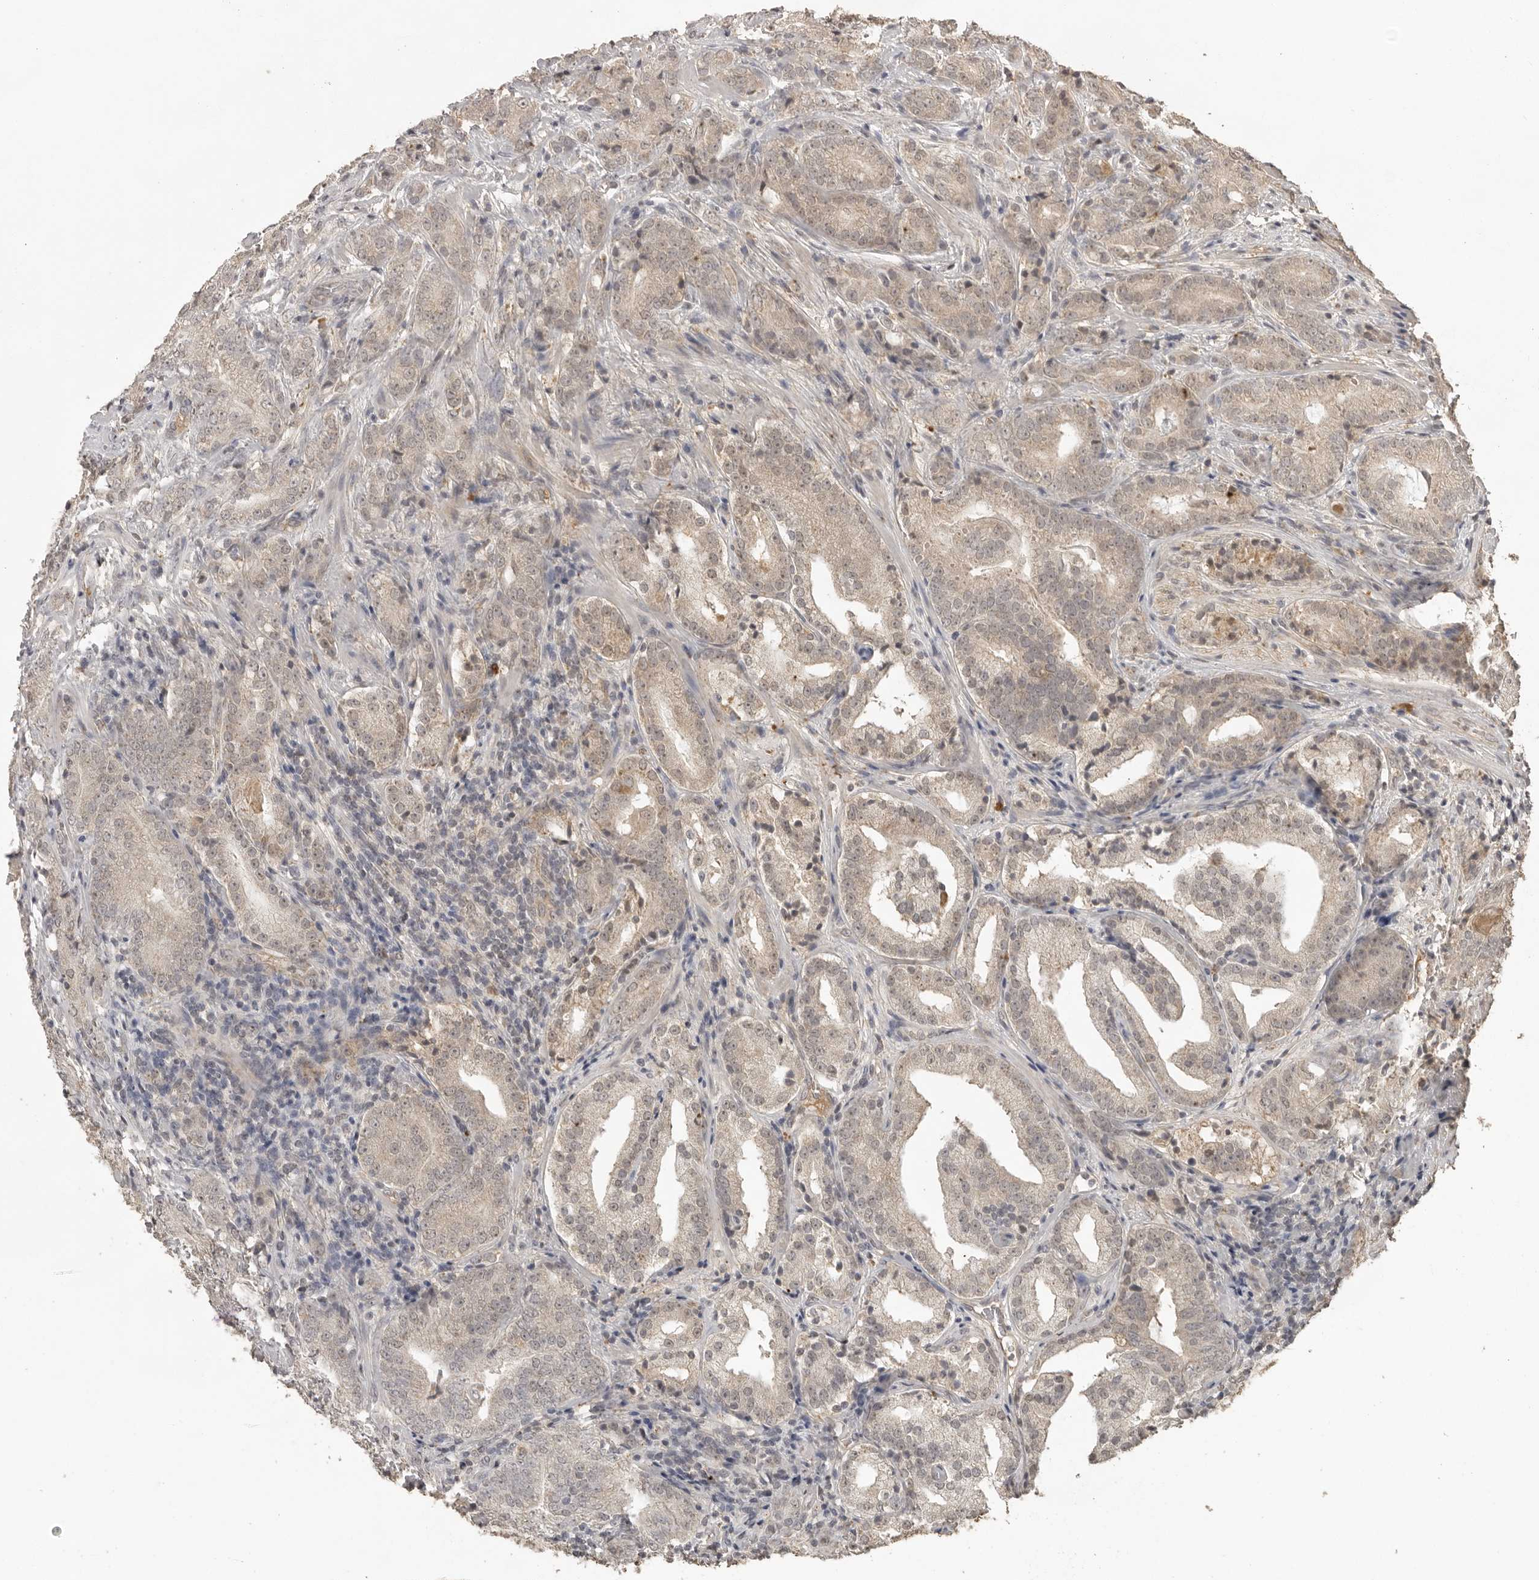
{"staining": {"intensity": "weak", "quantity": "<25%", "location": "cytoplasmic/membranous"}, "tissue": "prostate cancer", "cell_type": "Tumor cells", "image_type": "cancer", "snomed": [{"axis": "morphology", "description": "Adenocarcinoma, High grade"}, {"axis": "topography", "description": "Prostate"}], "caption": "There is no significant positivity in tumor cells of prostate high-grade adenocarcinoma.", "gene": "CTF1", "patient": {"sex": "male", "age": 57}}